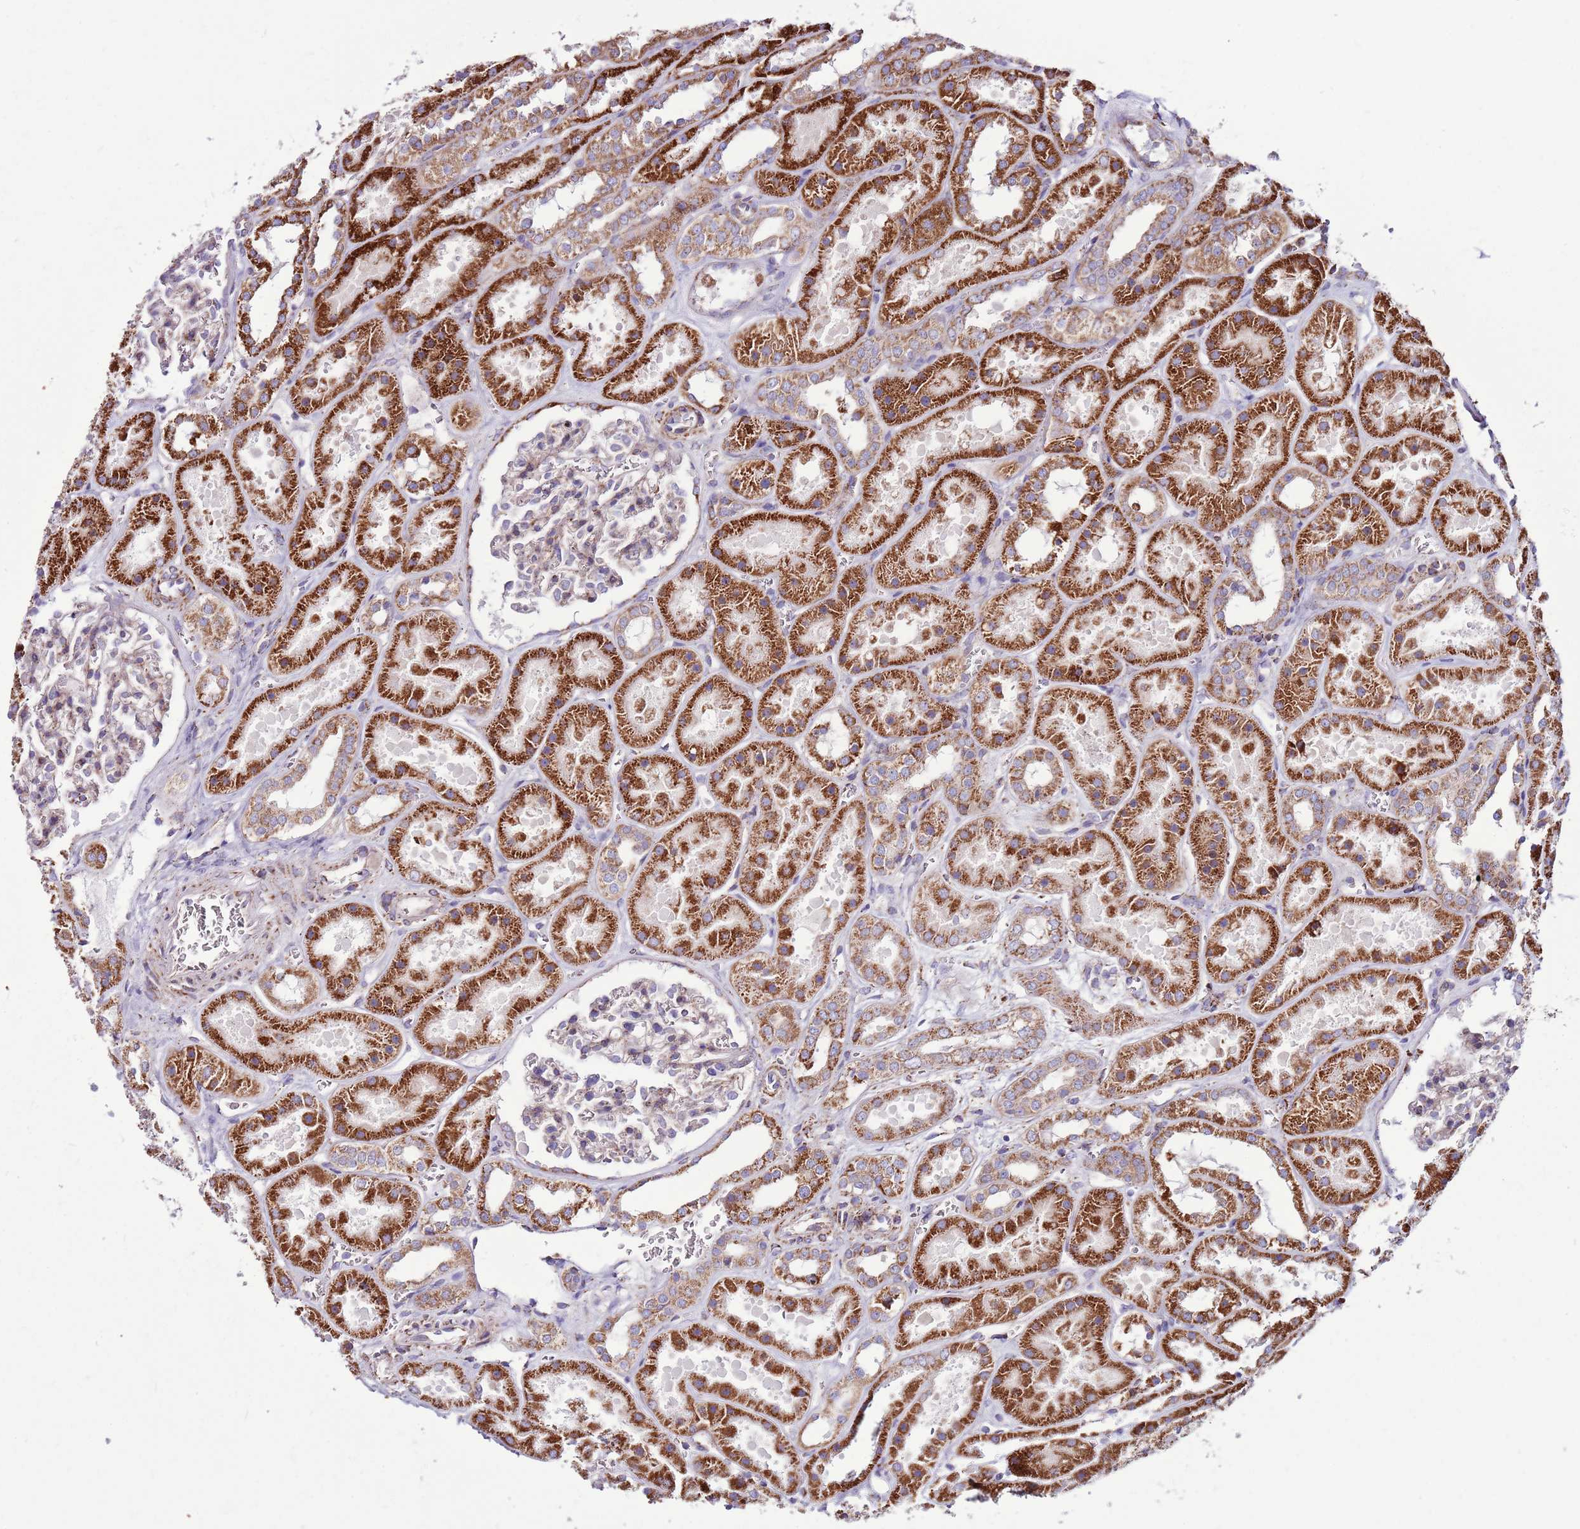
{"staining": {"intensity": "moderate", "quantity": "<25%", "location": "cytoplasmic/membranous"}, "tissue": "kidney", "cell_type": "Cells in glomeruli", "image_type": "normal", "snomed": [{"axis": "morphology", "description": "Normal tissue, NOS"}, {"axis": "topography", "description": "Kidney"}], "caption": "The image shows immunohistochemical staining of unremarkable kidney. There is moderate cytoplasmic/membranous positivity is seen in about <25% of cells in glomeruli.", "gene": "HECTD4", "patient": {"sex": "female", "age": 41}}